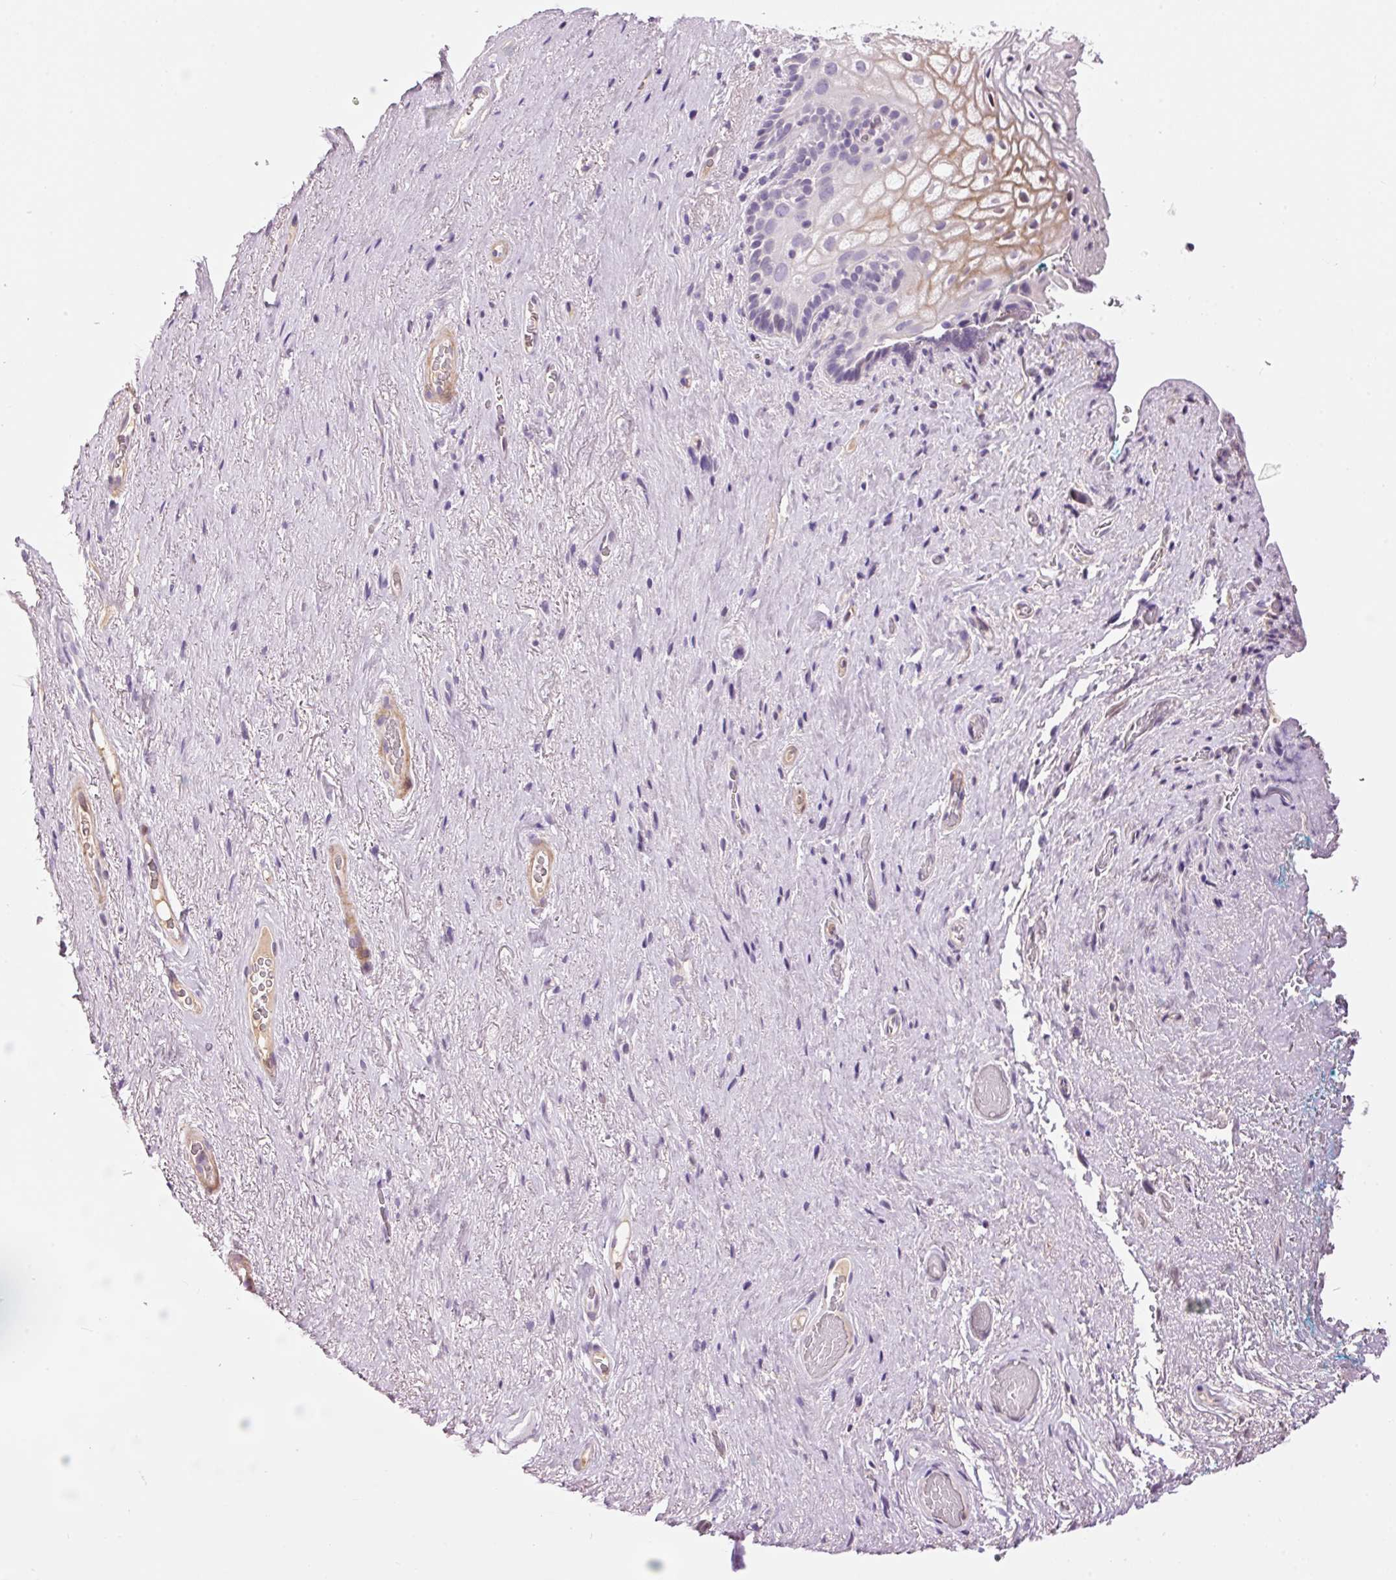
{"staining": {"intensity": "weak", "quantity": "<25%", "location": "cytoplasmic/membranous"}, "tissue": "vagina", "cell_type": "Squamous epithelial cells", "image_type": "normal", "snomed": [{"axis": "morphology", "description": "Normal tissue, NOS"}, {"axis": "topography", "description": "Vagina"}, {"axis": "topography", "description": "Peripheral nerve tissue"}], "caption": "Human vagina stained for a protein using IHC demonstrates no expression in squamous epithelial cells.", "gene": "HNF1A", "patient": {"sex": "female", "age": 71}}